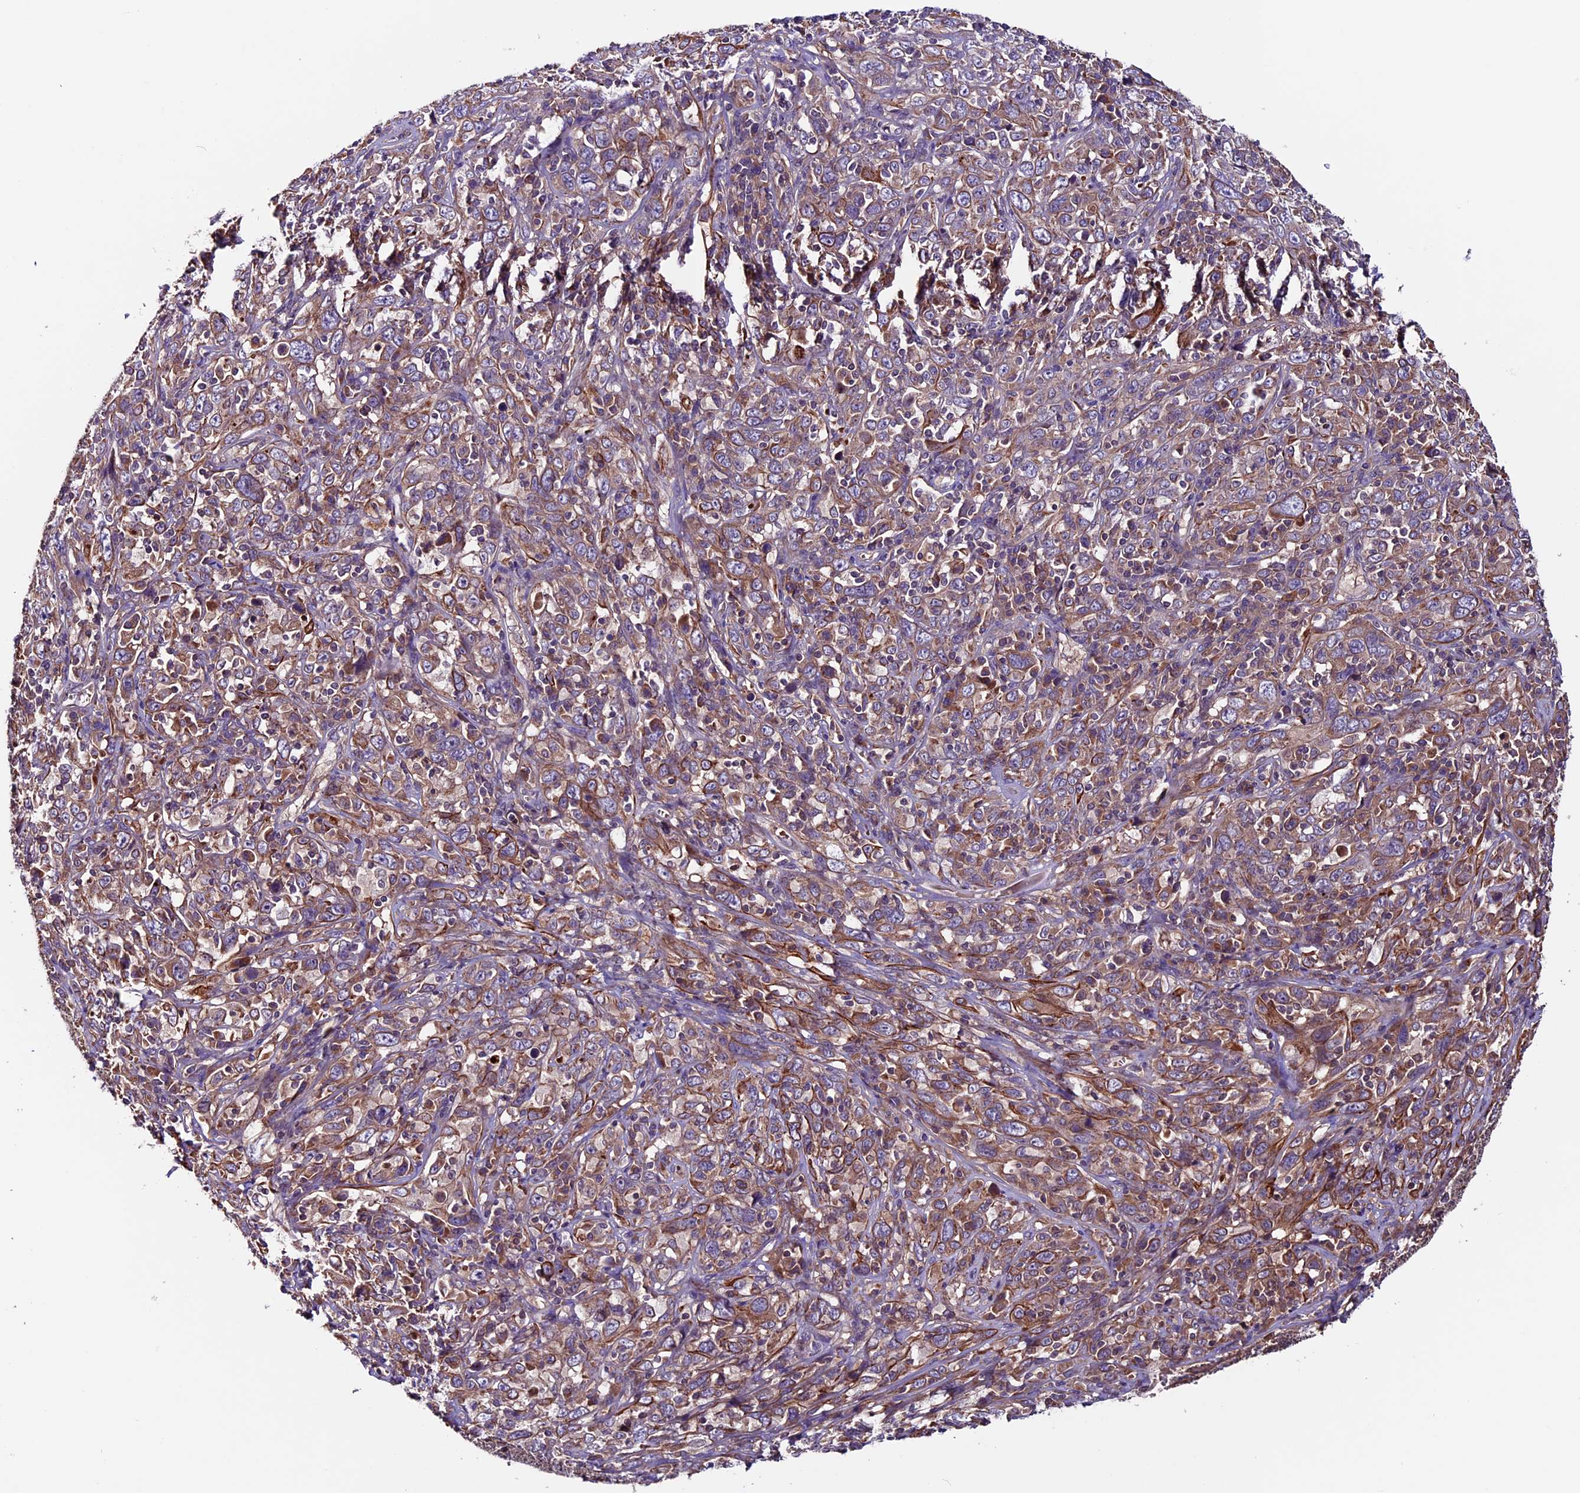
{"staining": {"intensity": "moderate", "quantity": ">75%", "location": "cytoplasmic/membranous"}, "tissue": "cervical cancer", "cell_type": "Tumor cells", "image_type": "cancer", "snomed": [{"axis": "morphology", "description": "Squamous cell carcinoma, NOS"}, {"axis": "topography", "description": "Cervix"}], "caption": "This micrograph demonstrates immunohistochemistry (IHC) staining of cervical squamous cell carcinoma, with medium moderate cytoplasmic/membranous positivity in about >75% of tumor cells.", "gene": "ZNF598", "patient": {"sex": "female", "age": 46}}